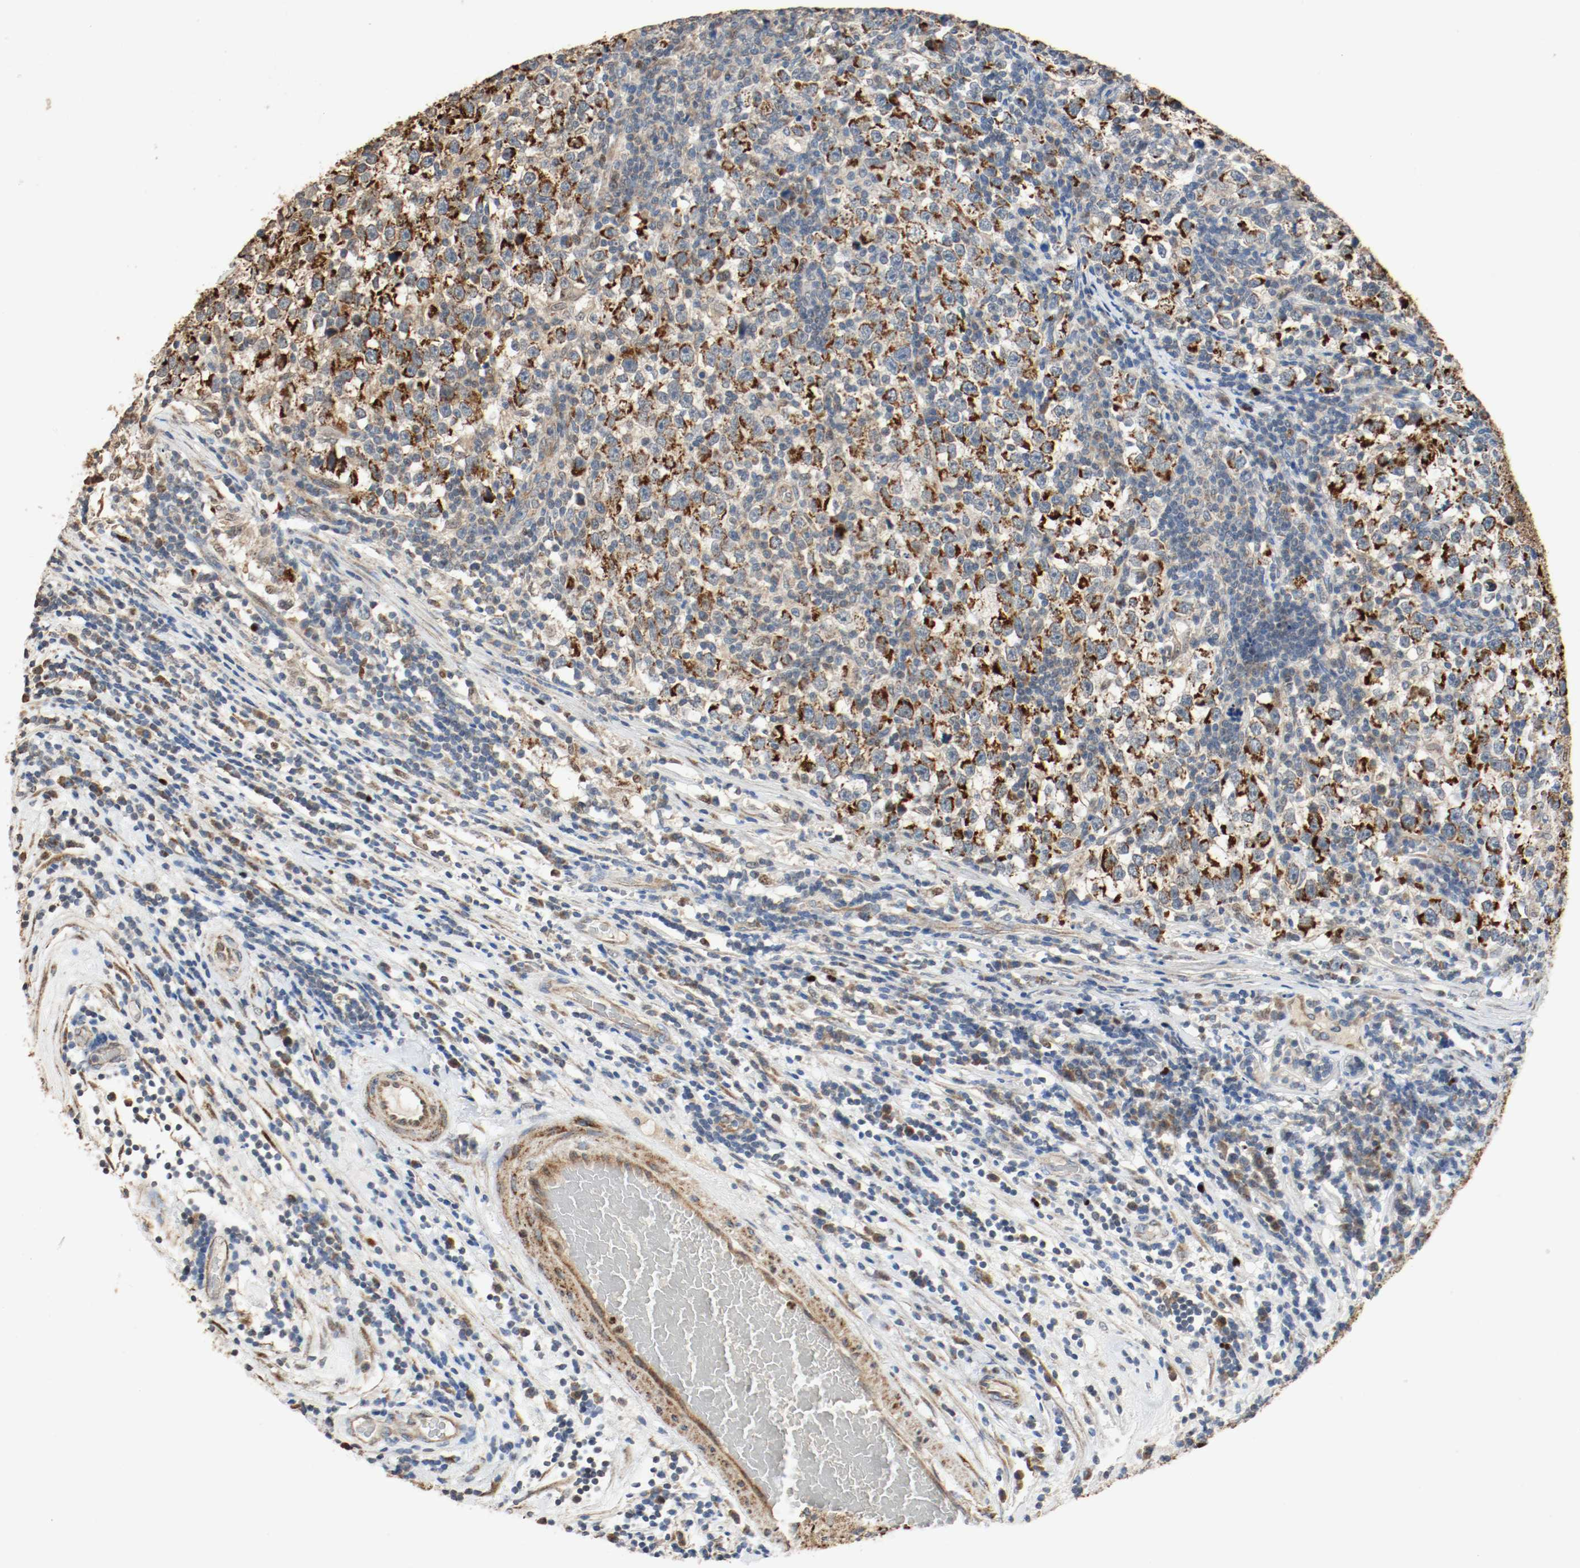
{"staining": {"intensity": "strong", "quantity": ">75%", "location": "cytoplasmic/membranous"}, "tissue": "testis cancer", "cell_type": "Tumor cells", "image_type": "cancer", "snomed": [{"axis": "morphology", "description": "Seminoma, NOS"}, {"axis": "topography", "description": "Testis"}], "caption": "Approximately >75% of tumor cells in human seminoma (testis) reveal strong cytoplasmic/membranous protein expression as visualized by brown immunohistochemical staining.", "gene": "ALDH4A1", "patient": {"sex": "male", "age": 43}}